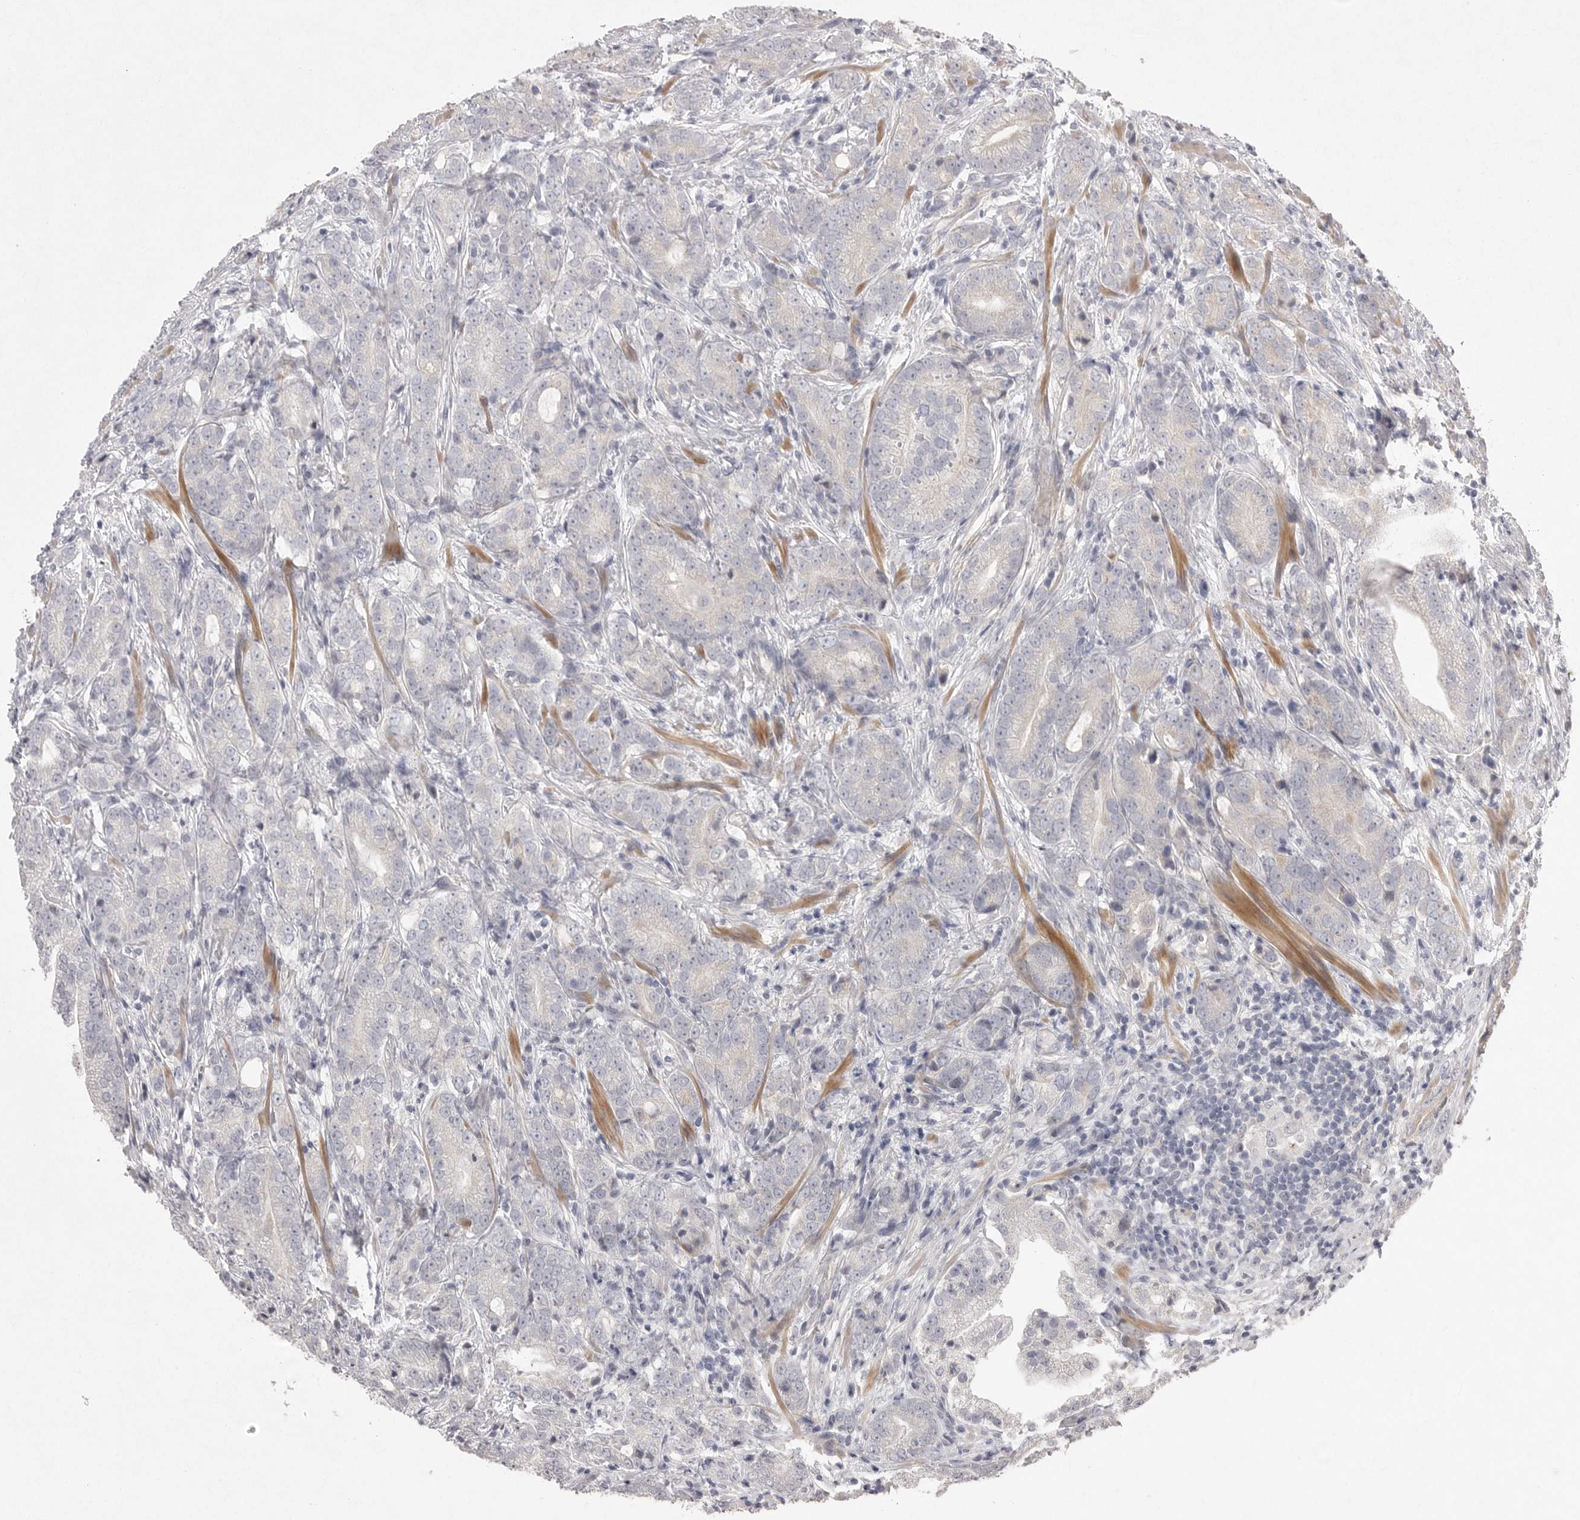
{"staining": {"intensity": "negative", "quantity": "none", "location": "none"}, "tissue": "prostate cancer", "cell_type": "Tumor cells", "image_type": "cancer", "snomed": [{"axis": "morphology", "description": "Adenocarcinoma, High grade"}, {"axis": "topography", "description": "Prostate"}], "caption": "Tumor cells show no significant expression in prostate cancer (high-grade adenocarcinoma).", "gene": "VANGL2", "patient": {"sex": "male", "age": 57}}